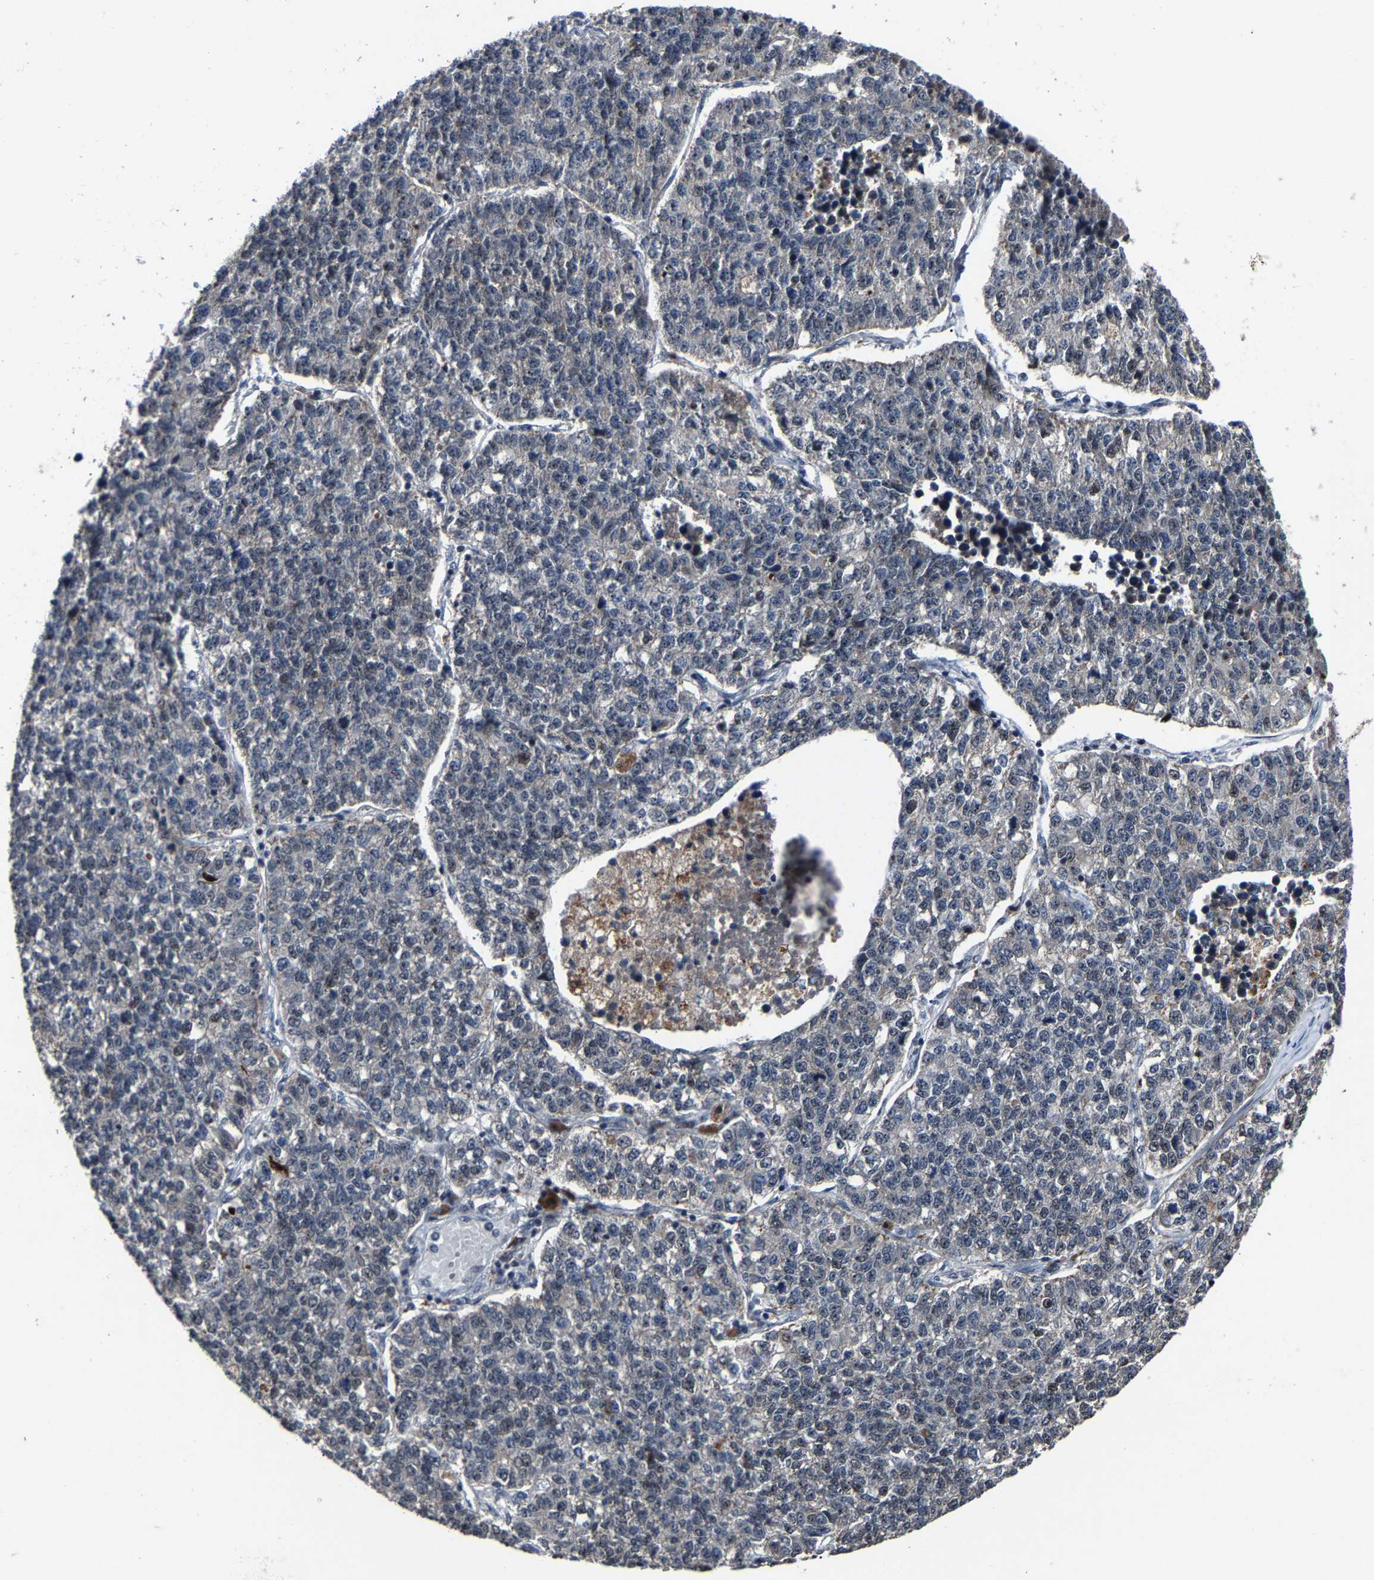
{"staining": {"intensity": "weak", "quantity": "<25%", "location": "nuclear"}, "tissue": "lung cancer", "cell_type": "Tumor cells", "image_type": "cancer", "snomed": [{"axis": "morphology", "description": "Adenocarcinoma, NOS"}, {"axis": "topography", "description": "Lung"}], "caption": "High power microscopy micrograph of an immunohistochemistry (IHC) photomicrograph of lung cancer, revealing no significant positivity in tumor cells.", "gene": "LSM8", "patient": {"sex": "male", "age": 49}}